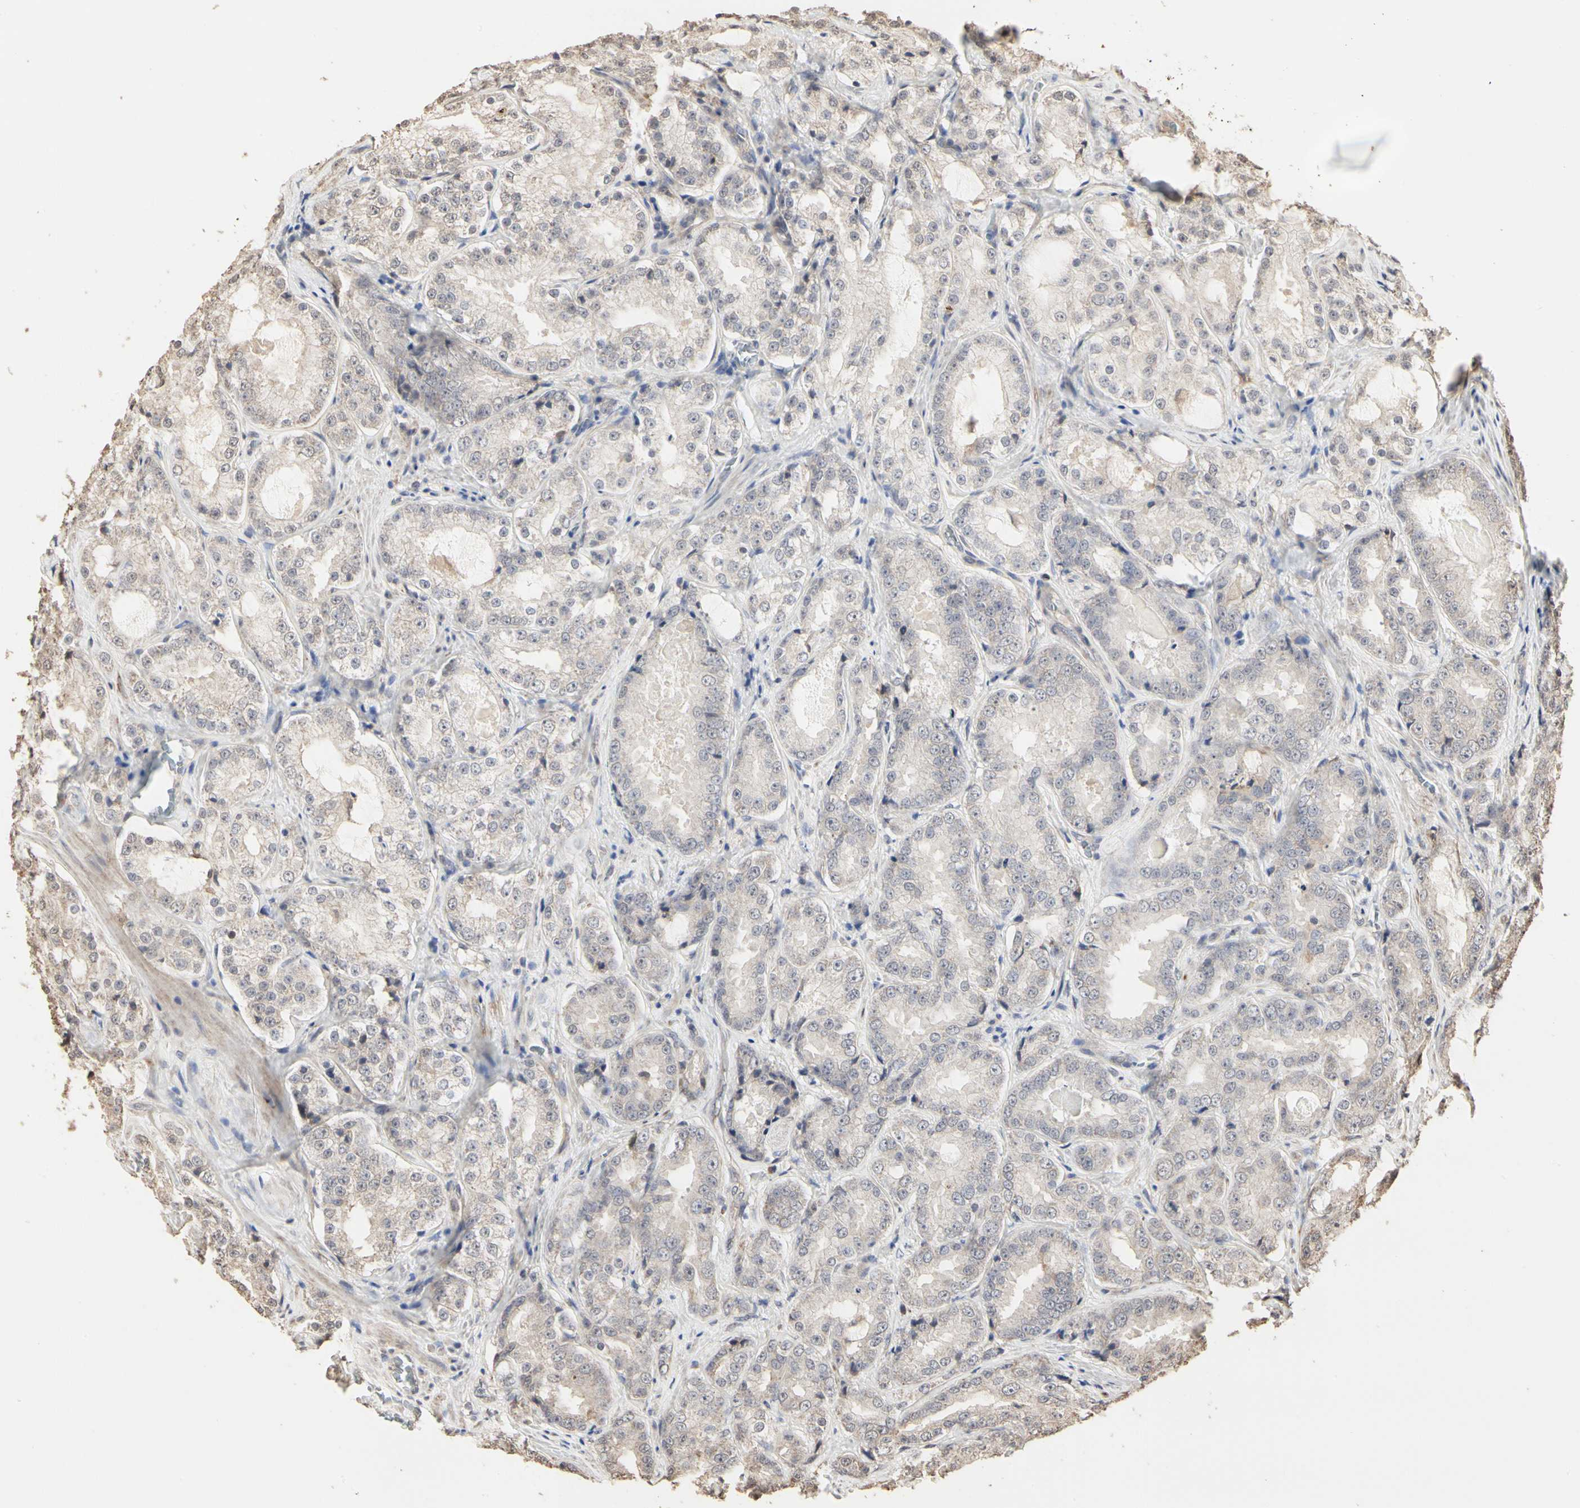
{"staining": {"intensity": "weak", "quantity": ">75%", "location": "cytoplasmic/membranous"}, "tissue": "prostate cancer", "cell_type": "Tumor cells", "image_type": "cancer", "snomed": [{"axis": "morphology", "description": "Adenocarcinoma, High grade"}, {"axis": "topography", "description": "Prostate"}], "caption": "Protein analysis of adenocarcinoma (high-grade) (prostate) tissue reveals weak cytoplasmic/membranous expression in about >75% of tumor cells. The staining was performed using DAB (3,3'-diaminobenzidine) to visualize the protein expression in brown, while the nuclei were stained in blue with hematoxylin (Magnification: 20x).", "gene": "TAOK1", "patient": {"sex": "male", "age": 73}}